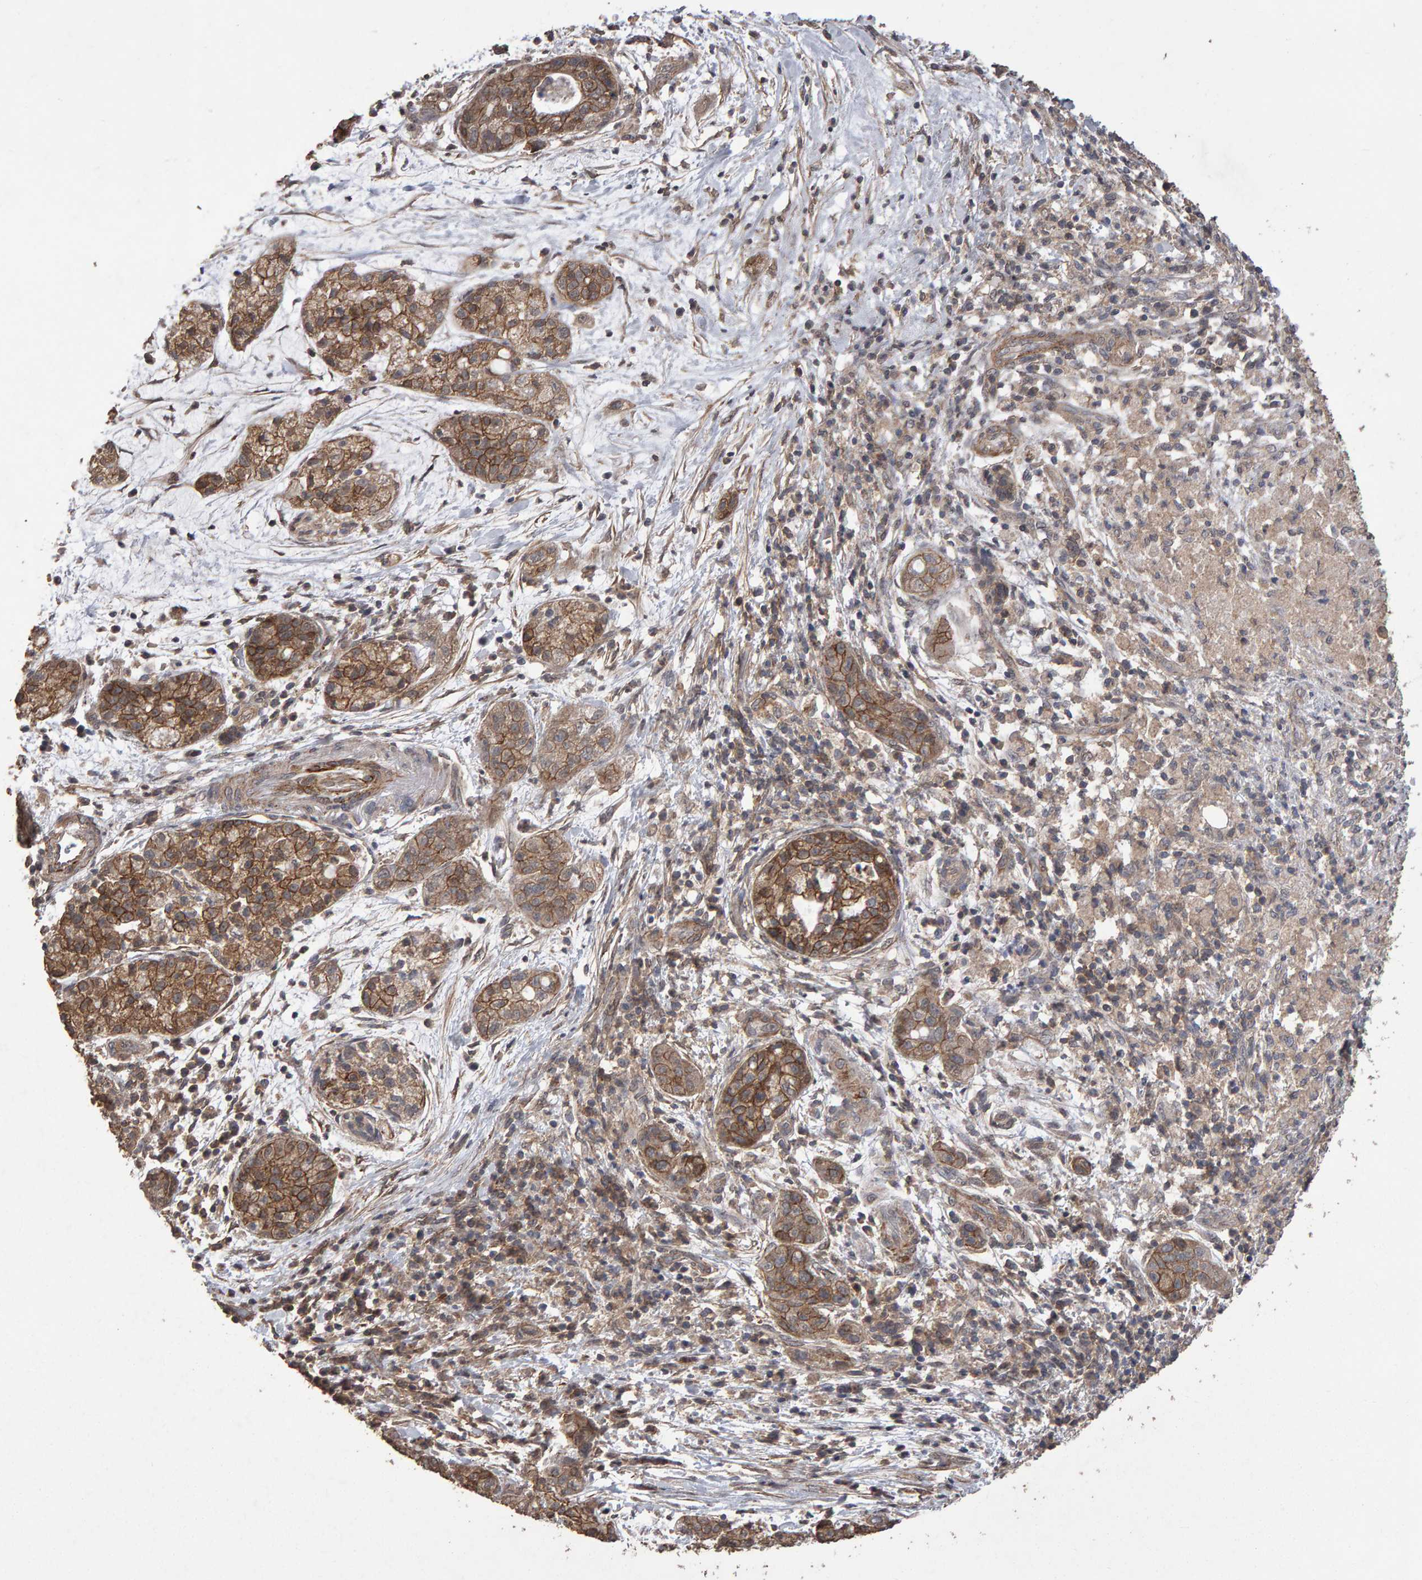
{"staining": {"intensity": "strong", "quantity": ">75%", "location": "cytoplasmic/membranous"}, "tissue": "pancreatic cancer", "cell_type": "Tumor cells", "image_type": "cancer", "snomed": [{"axis": "morphology", "description": "Adenocarcinoma, NOS"}, {"axis": "topography", "description": "Pancreas"}], "caption": "Strong cytoplasmic/membranous expression is seen in about >75% of tumor cells in pancreatic adenocarcinoma.", "gene": "SCRIB", "patient": {"sex": "female", "age": 78}}